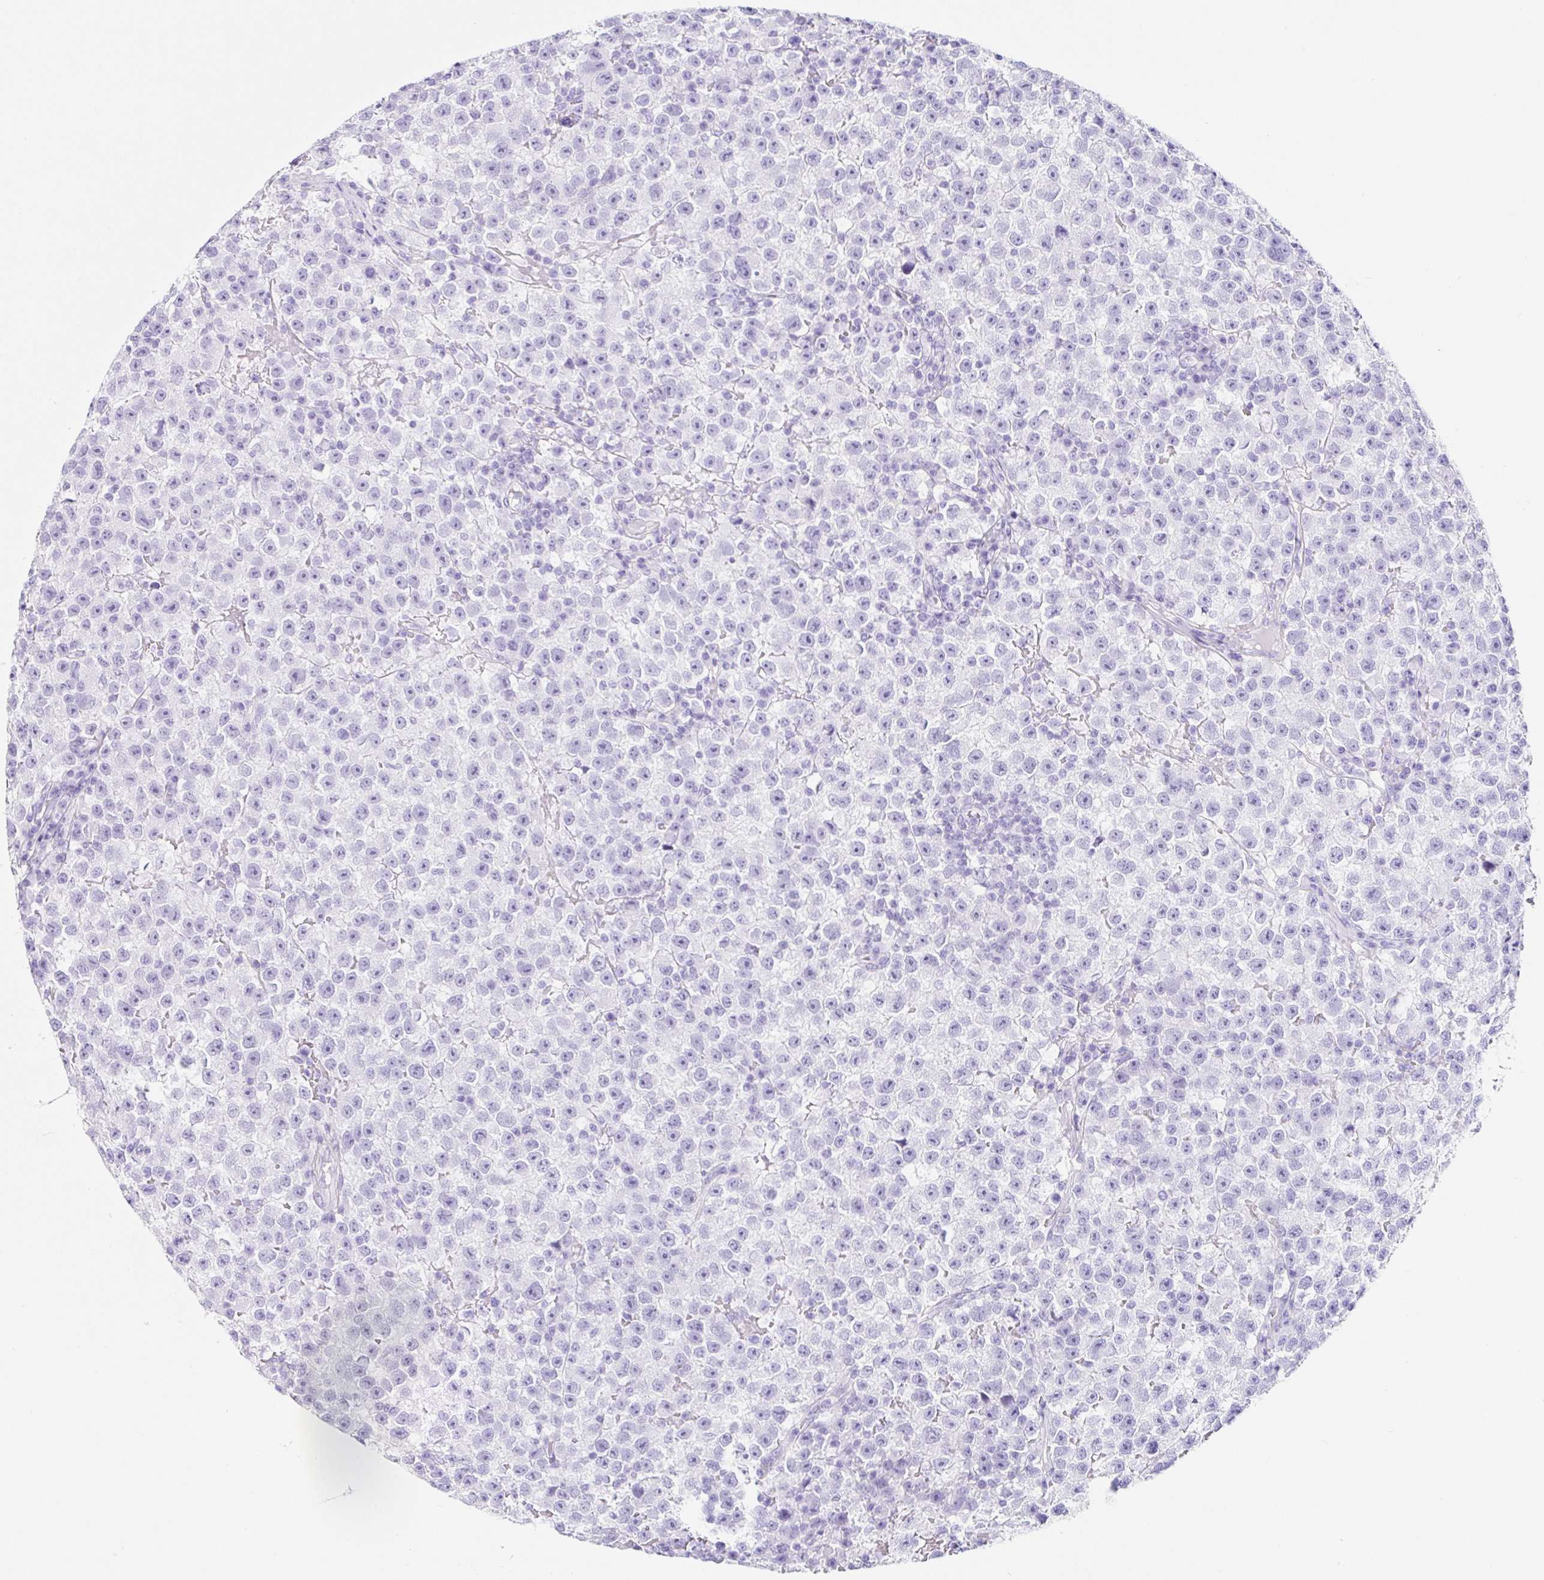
{"staining": {"intensity": "negative", "quantity": "none", "location": "none"}, "tissue": "testis cancer", "cell_type": "Tumor cells", "image_type": "cancer", "snomed": [{"axis": "morphology", "description": "Seminoma, NOS"}, {"axis": "topography", "description": "Testis"}], "caption": "Testis seminoma stained for a protein using immunohistochemistry (IHC) shows no positivity tumor cells.", "gene": "CLDND2", "patient": {"sex": "male", "age": 22}}